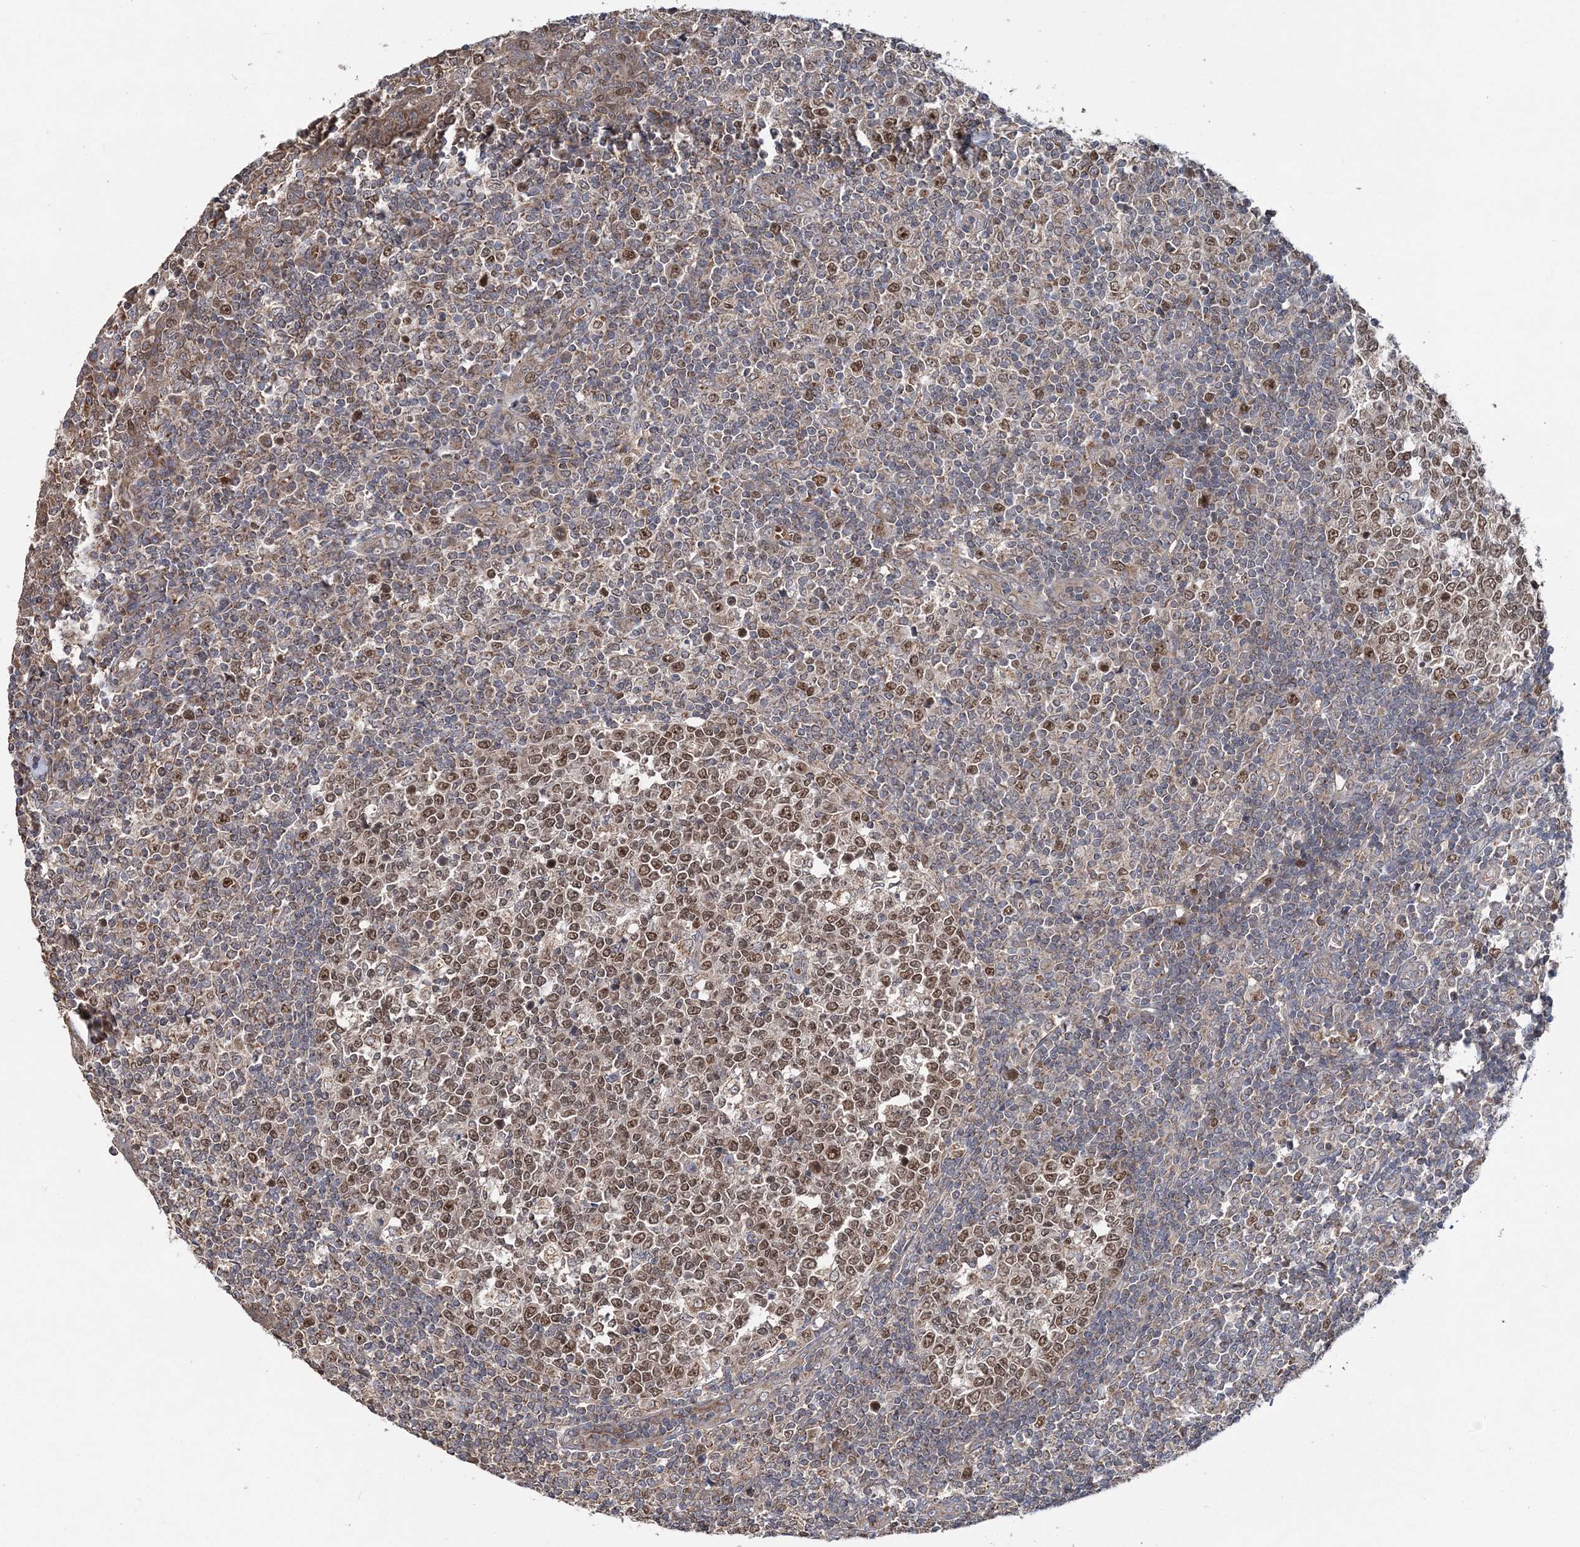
{"staining": {"intensity": "moderate", "quantity": ">75%", "location": "nuclear"}, "tissue": "tonsil", "cell_type": "Germinal center cells", "image_type": "normal", "snomed": [{"axis": "morphology", "description": "Normal tissue, NOS"}, {"axis": "topography", "description": "Tonsil"}], "caption": "About >75% of germinal center cells in normal tonsil exhibit moderate nuclear protein expression as visualized by brown immunohistochemical staining.", "gene": "KIF4A", "patient": {"sex": "female", "age": 19}}